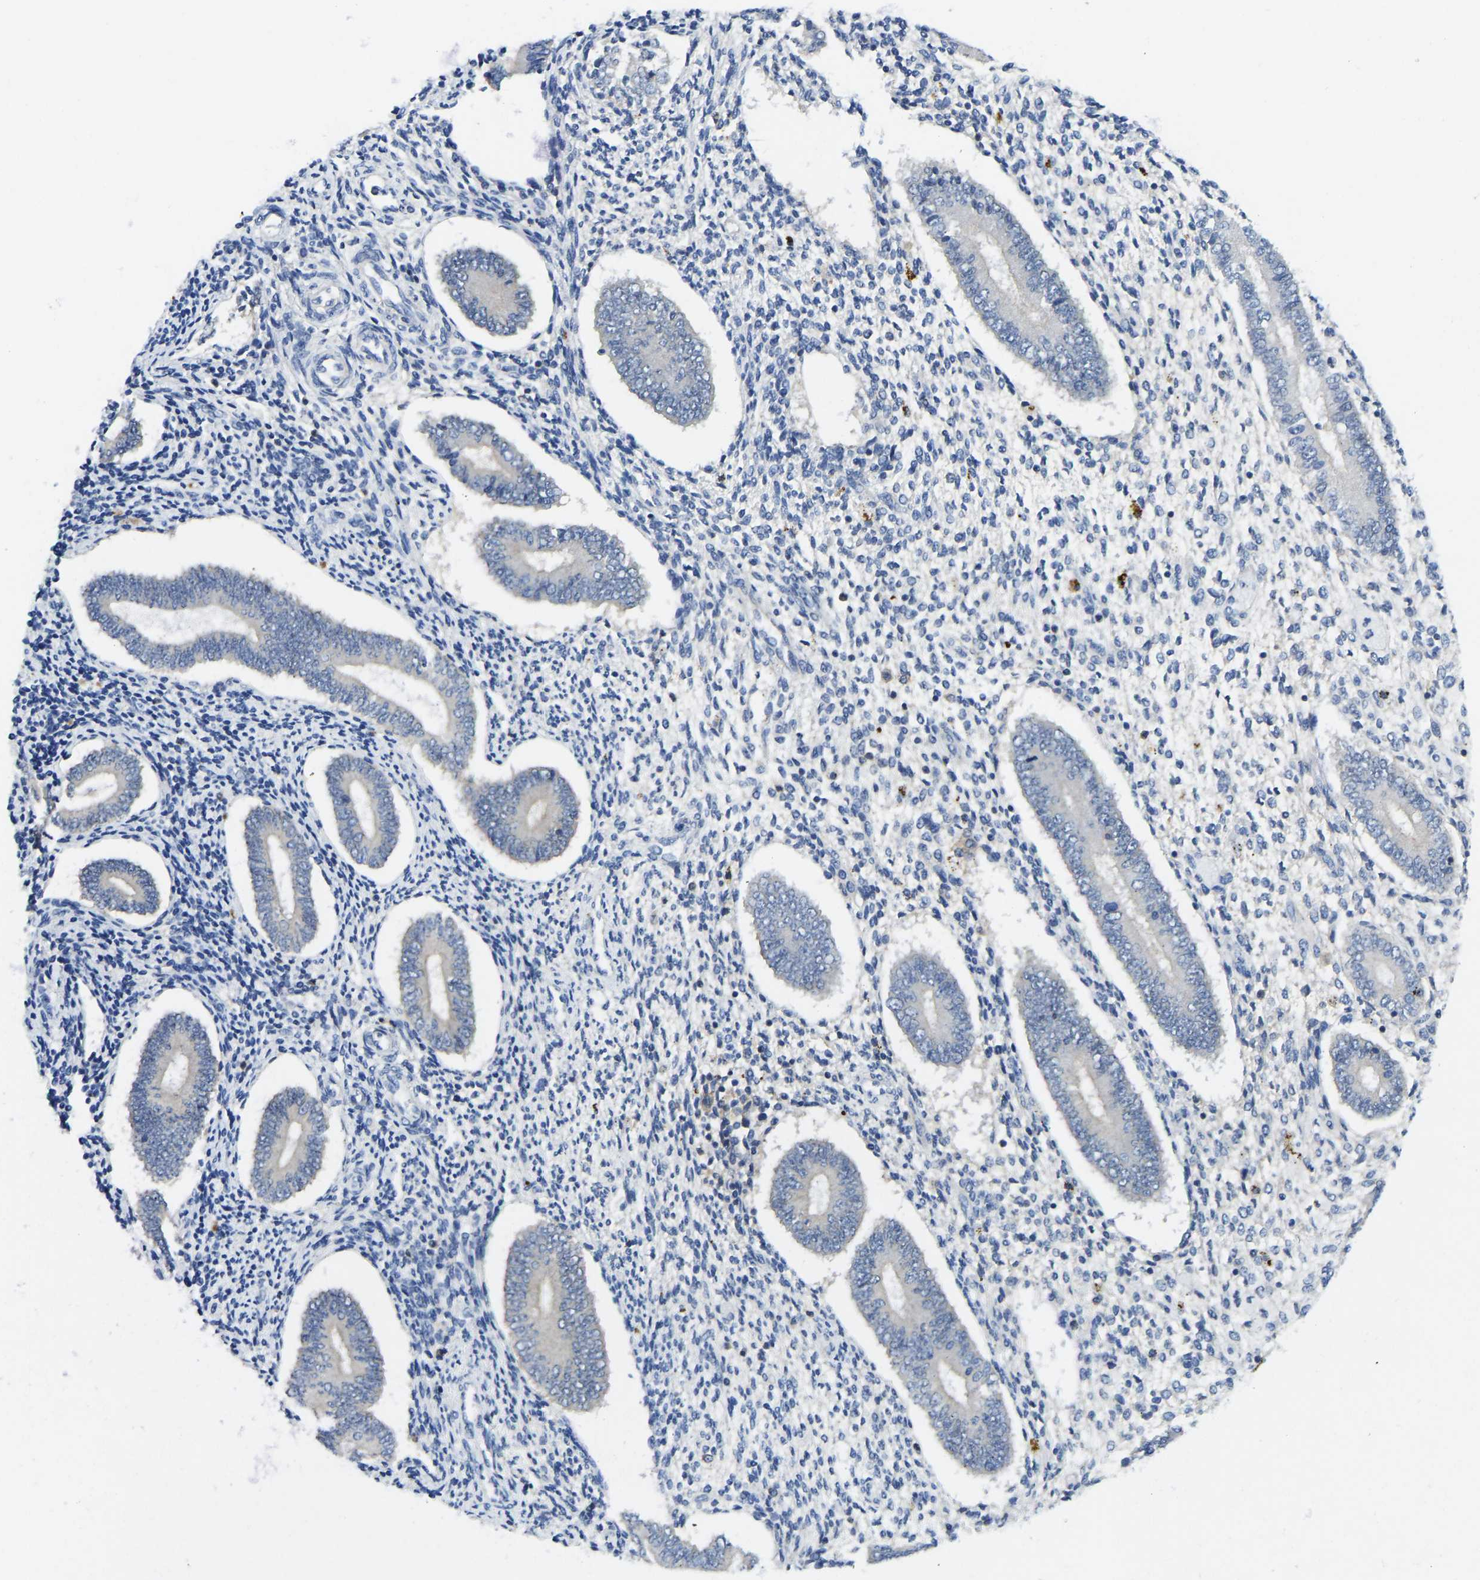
{"staining": {"intensity": "negative", "quantity": "none", "location": "none"}, "tissue": "endometrium", "cell_type": "Cells in endometrial stroma", "image_type": "normal", "snomed": [{"axis": "morphology", "description": "Normal tissue, NOS"}, {"axis": "topography", "description": "Endometrium"}], "caption": "Immunohistochemical staining of unremarkable human endometrium demonstrates no significant staining in cells in endometrial stroma. Brightfield microscopy of immunohistochemistry stained with DAB (brown) and hematoxylin (blue), captured at high magnification.", "gene": "NDRG3", "patient": {"sex": "female", "age": 42}}